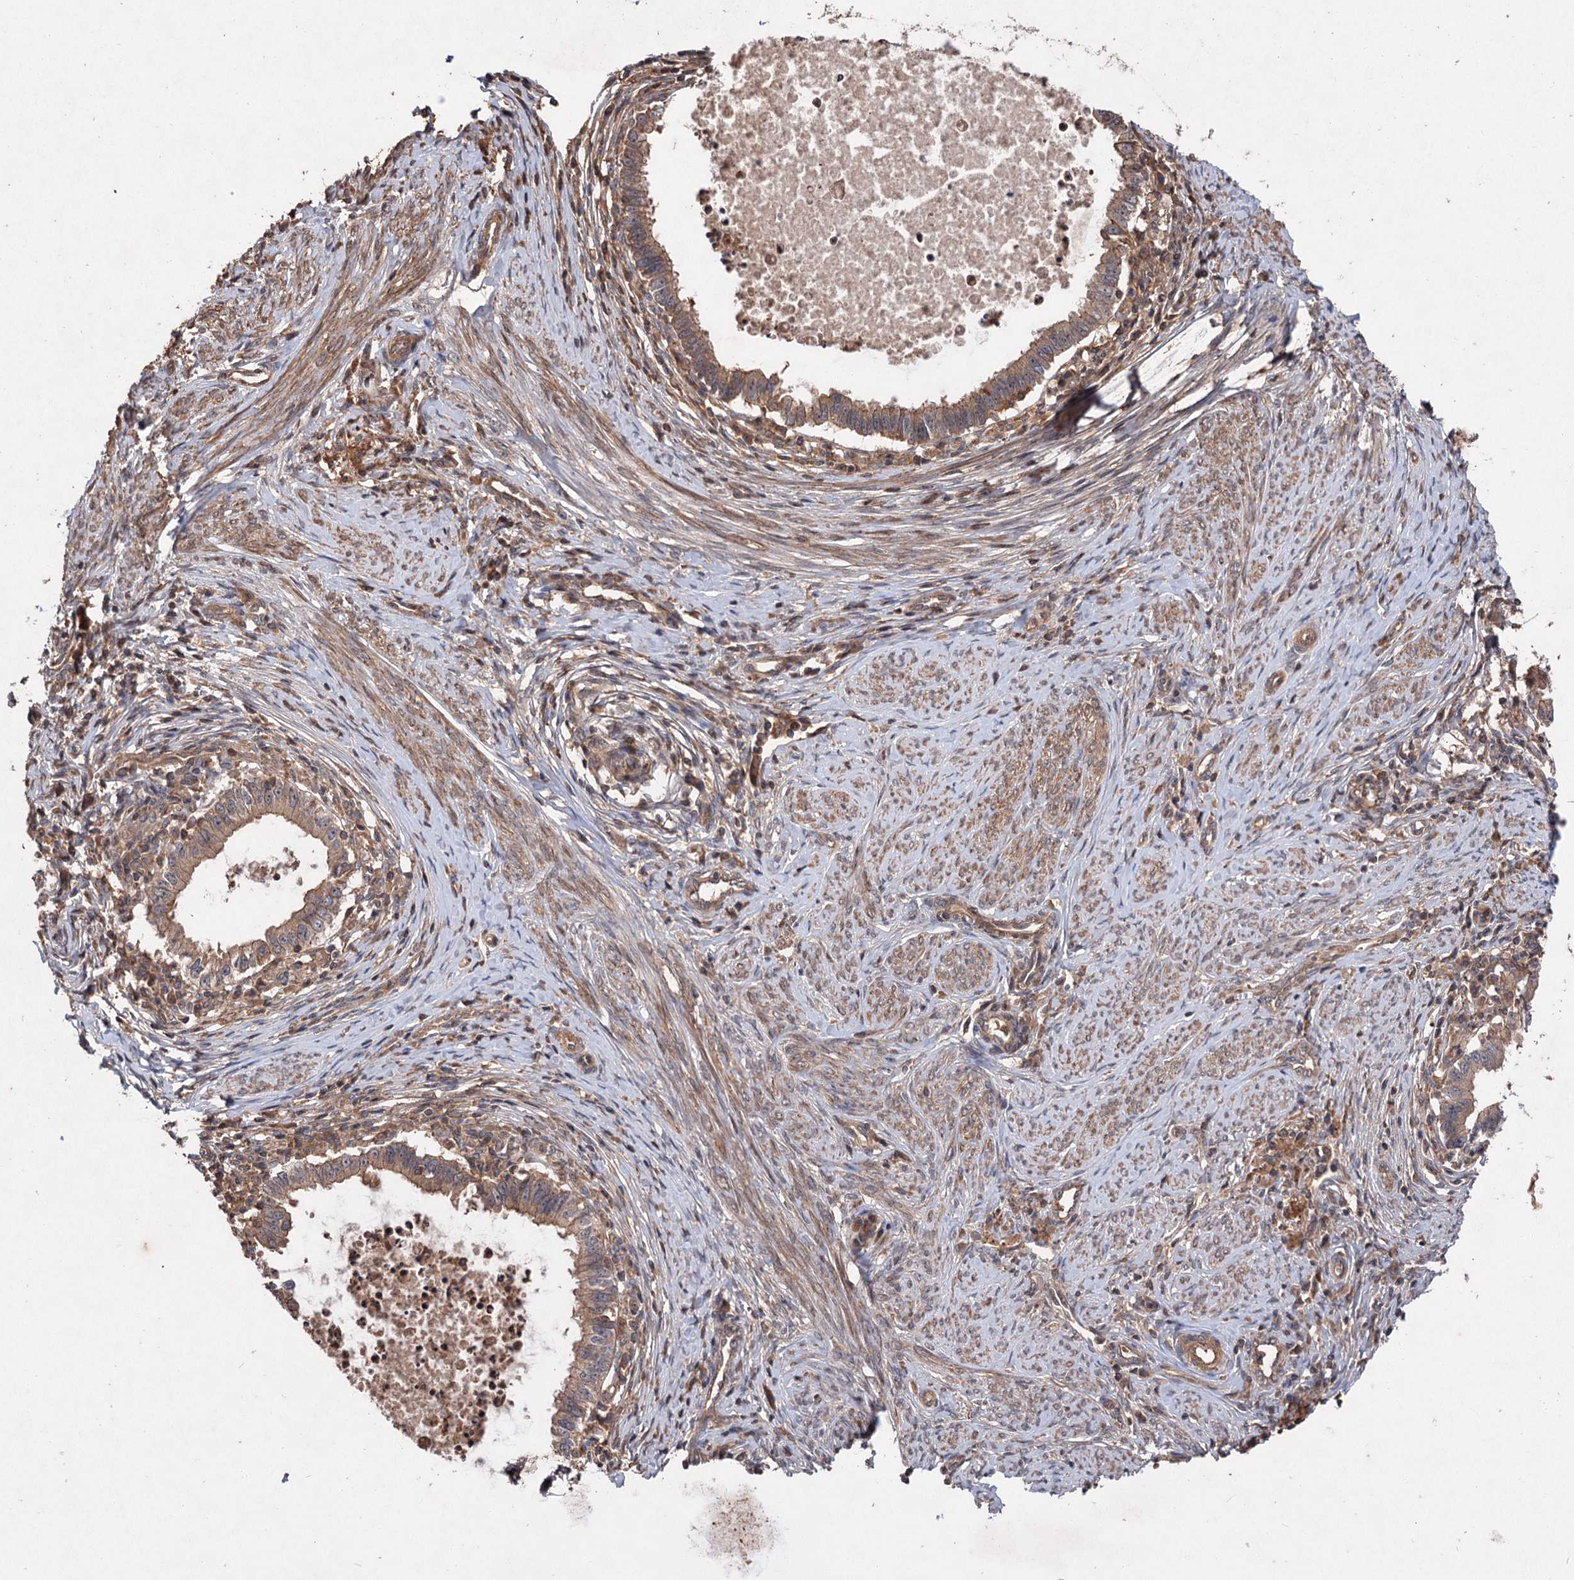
{"staining": {"intensity": "moderate", "quantity": ">75%", "location": "cytoplasmic/membranous"}, "tissue": "cervical cancer", "cell_type": "Tumor cells", "image_type": "cancer", "snomed": [{"axis": "morphology", "description": "Adenocarcinoma, NOS"}, {"axis": "topography", "description": "Cervix"}], "caption": "A histopathology image showing moderate cytoplasmic/membranous staining in approximately >75% of tumor cells in cervical cancer, as visualized by brown immunohistochemical staining.", "gene": "ADK", "patient": {"sex": "female", "age": 36}}